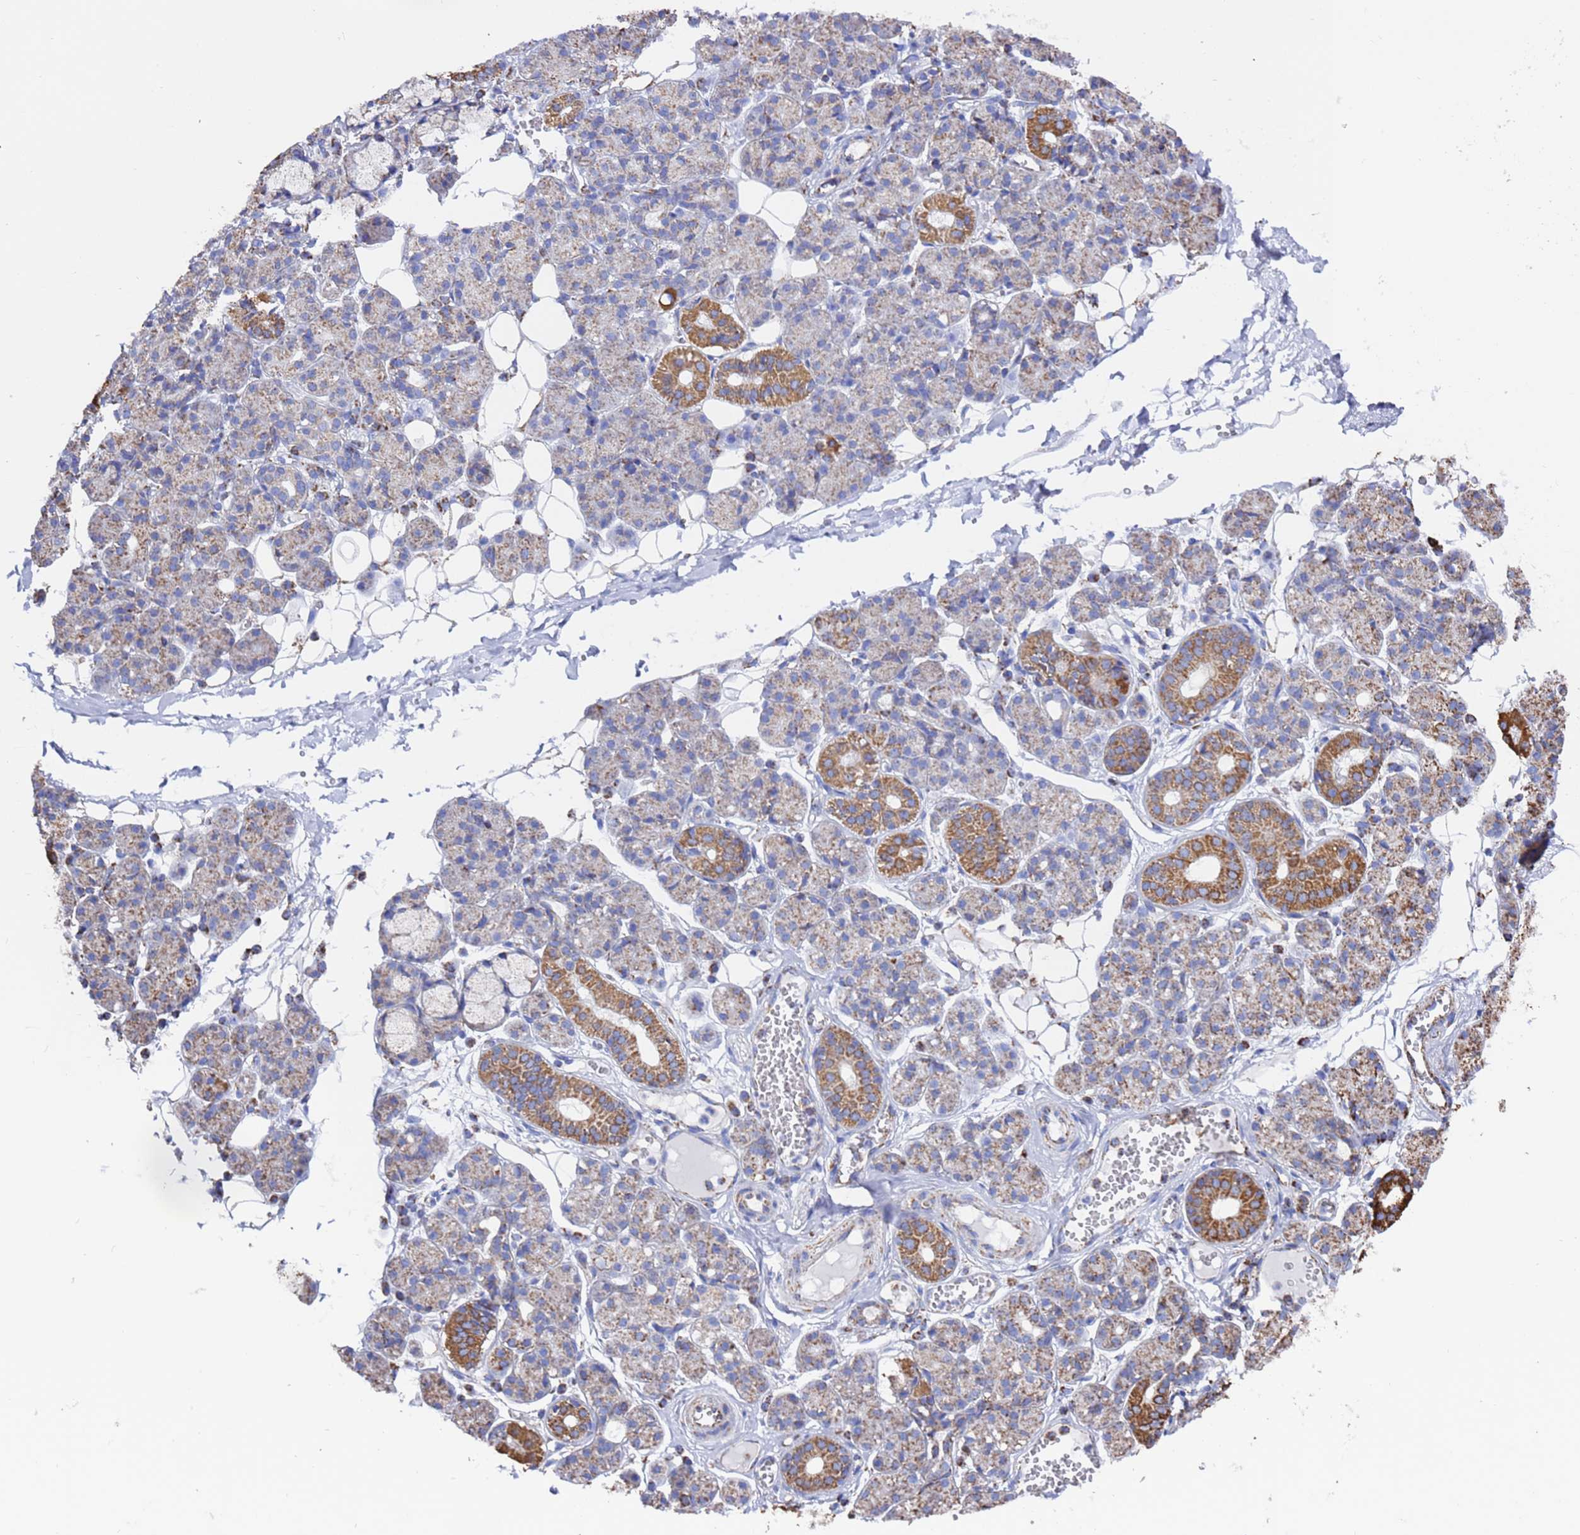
{"staining": {"intensity": "moderate", "quantity": "25%-75%", "location": "cytoplasmic/membranous"}, "tissue": "salivary gland", "cell_type": "Glandular cells", "image_type": "normal", "snomed": [{"axis": "morphology", "description": "Normal tissue, NOS"}, {"axis": "topography", "description": "Salivary gland"}], "caption": "A medium amount of moderate cytoplasmic/membranous staining is identified in approximately 25%-75% of glandular cells in normal salivary gland.", "gene": "GLUD1", "patient": {"sex": "male", "age": 63}}